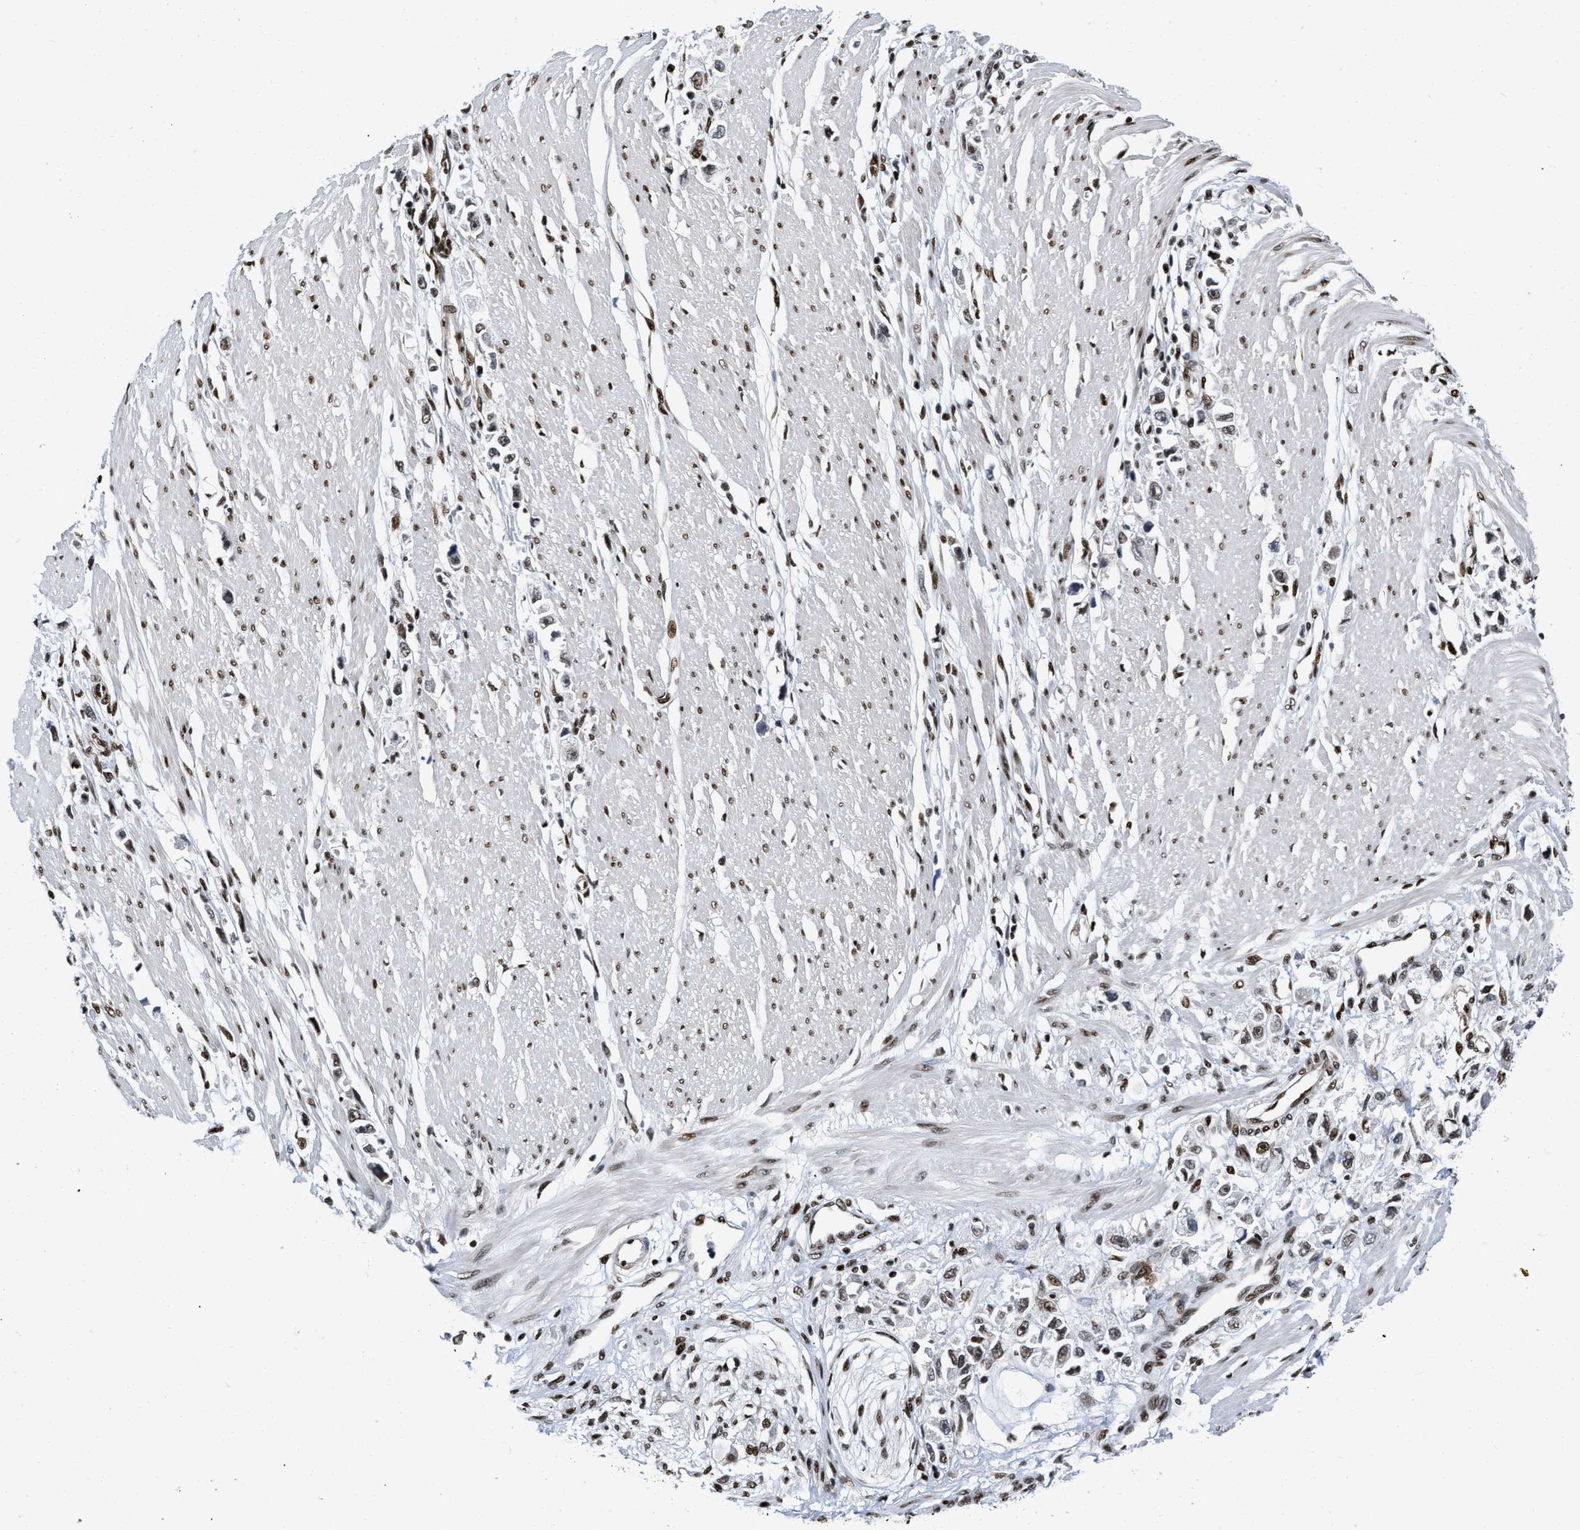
{"staining": {"intensity": "moderate", "quantity": ">75%", "location": "nuclear"}, "tissue": "stomach cancer", "cell_type": "Tumor cells", "image_type": "cancer", "snomed": [{"axis": "morphology", "description": "Adenocarcinoma, NOS"}, {"axis": "topography", "description": "Stomach"}], "caption": "This is a micrograph of immunohistochemistry staining of adenocarcinoma (stomach), which shows moderate staining in the nuclear of tumor cells.", "gene": "CREB1", "patient": {"sex": "female", "age": 59}}